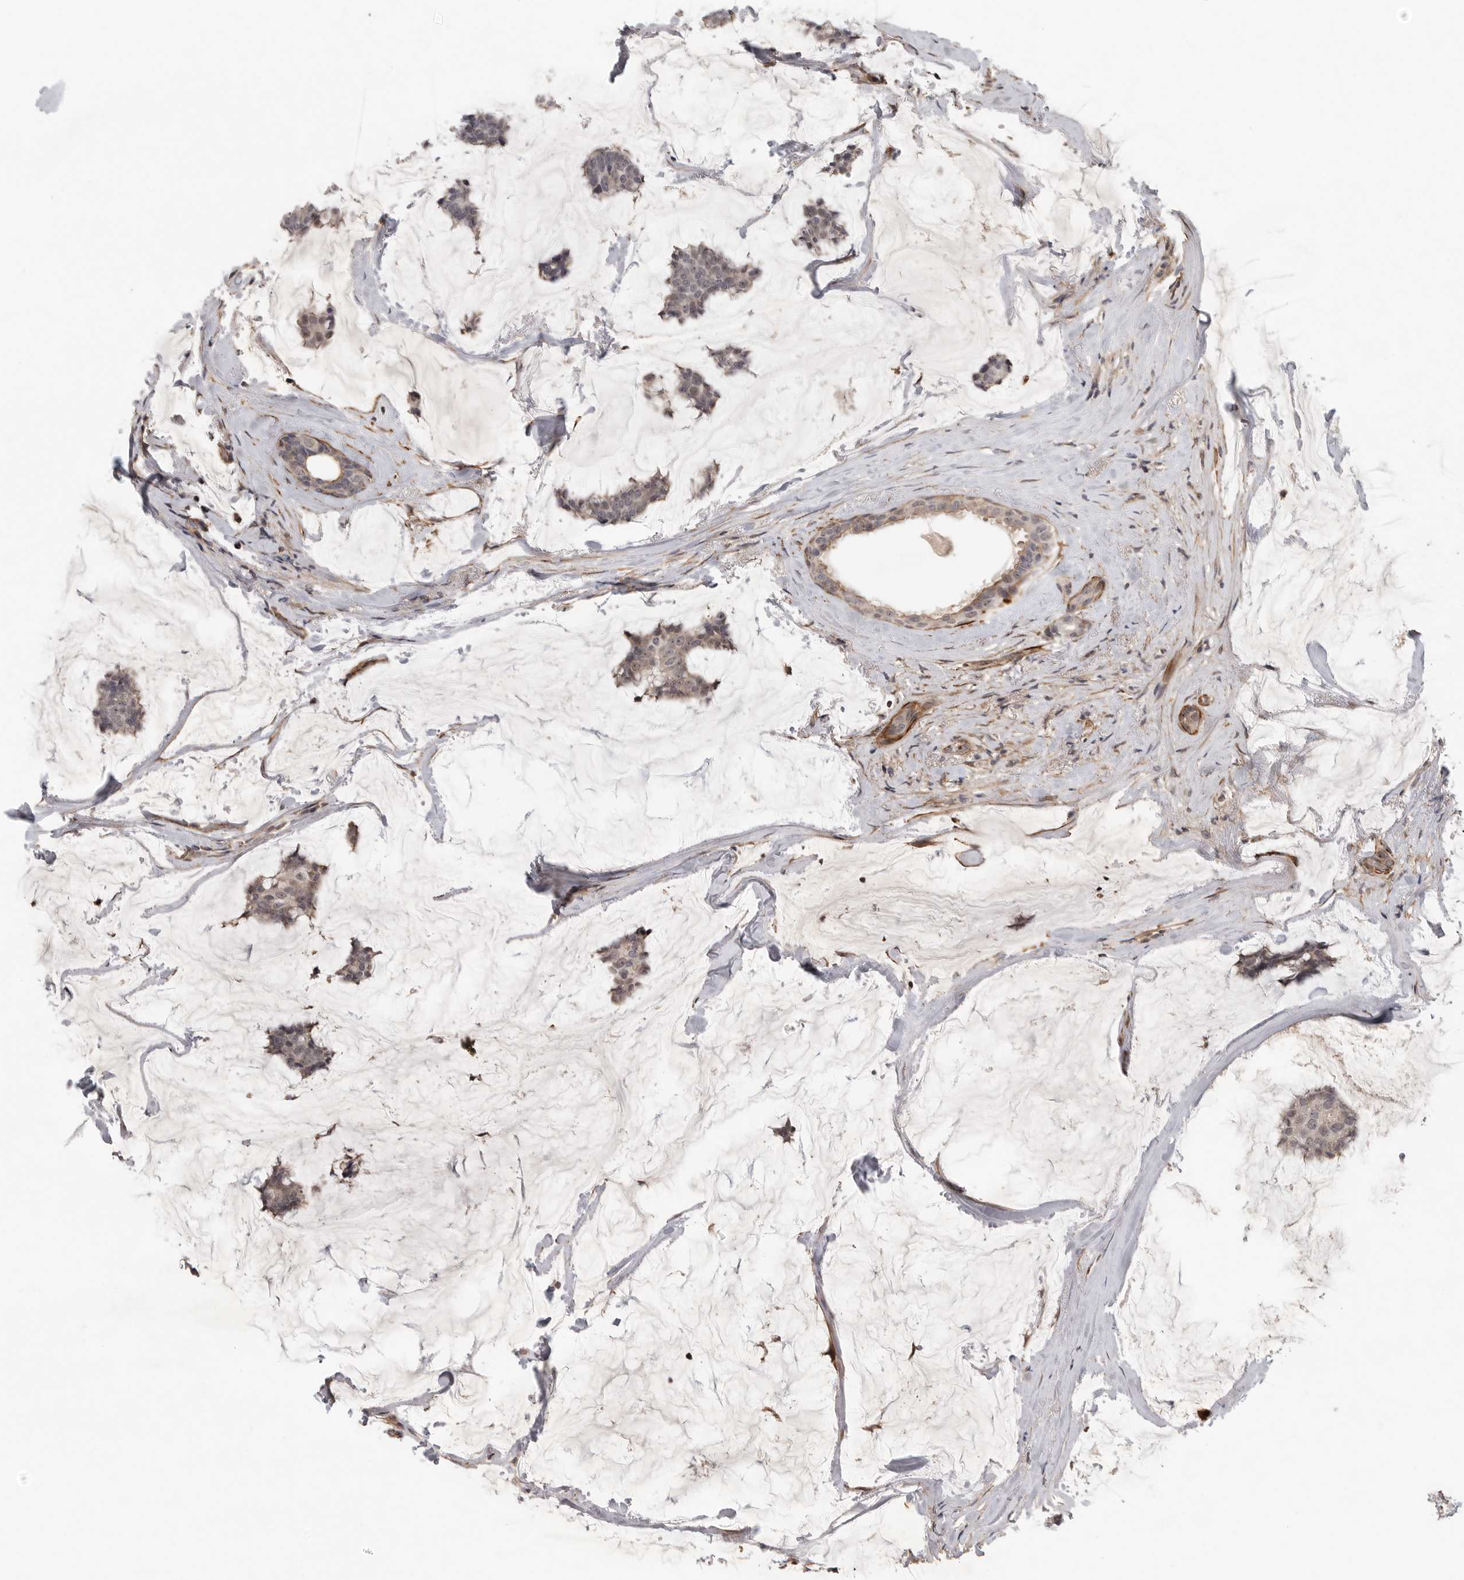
{"staining": {"intensity": "weak", "quantity": ">75%", "location": "cytoplasmic/membranous,nuclear"}, "tissue": "breast cancer", "cell_type": "Tumor cells", "image_type": "cancer", "snomed": [{"axis": "morphology", "description": "Duct carcinoma"}, {"axis": "topography", "description": "Breast"}], "caption": "An immunohistochemistry (IHC) micrograph of tumor tissue is shown. Protein staining in brown labels weak cytoplasmic/membranous and nuclear positivity in breast cancer (invasive ductal carcinoma) within tumor cells.", "gene": "TUT4", "patient": {"sex": "female", "age": 93}}